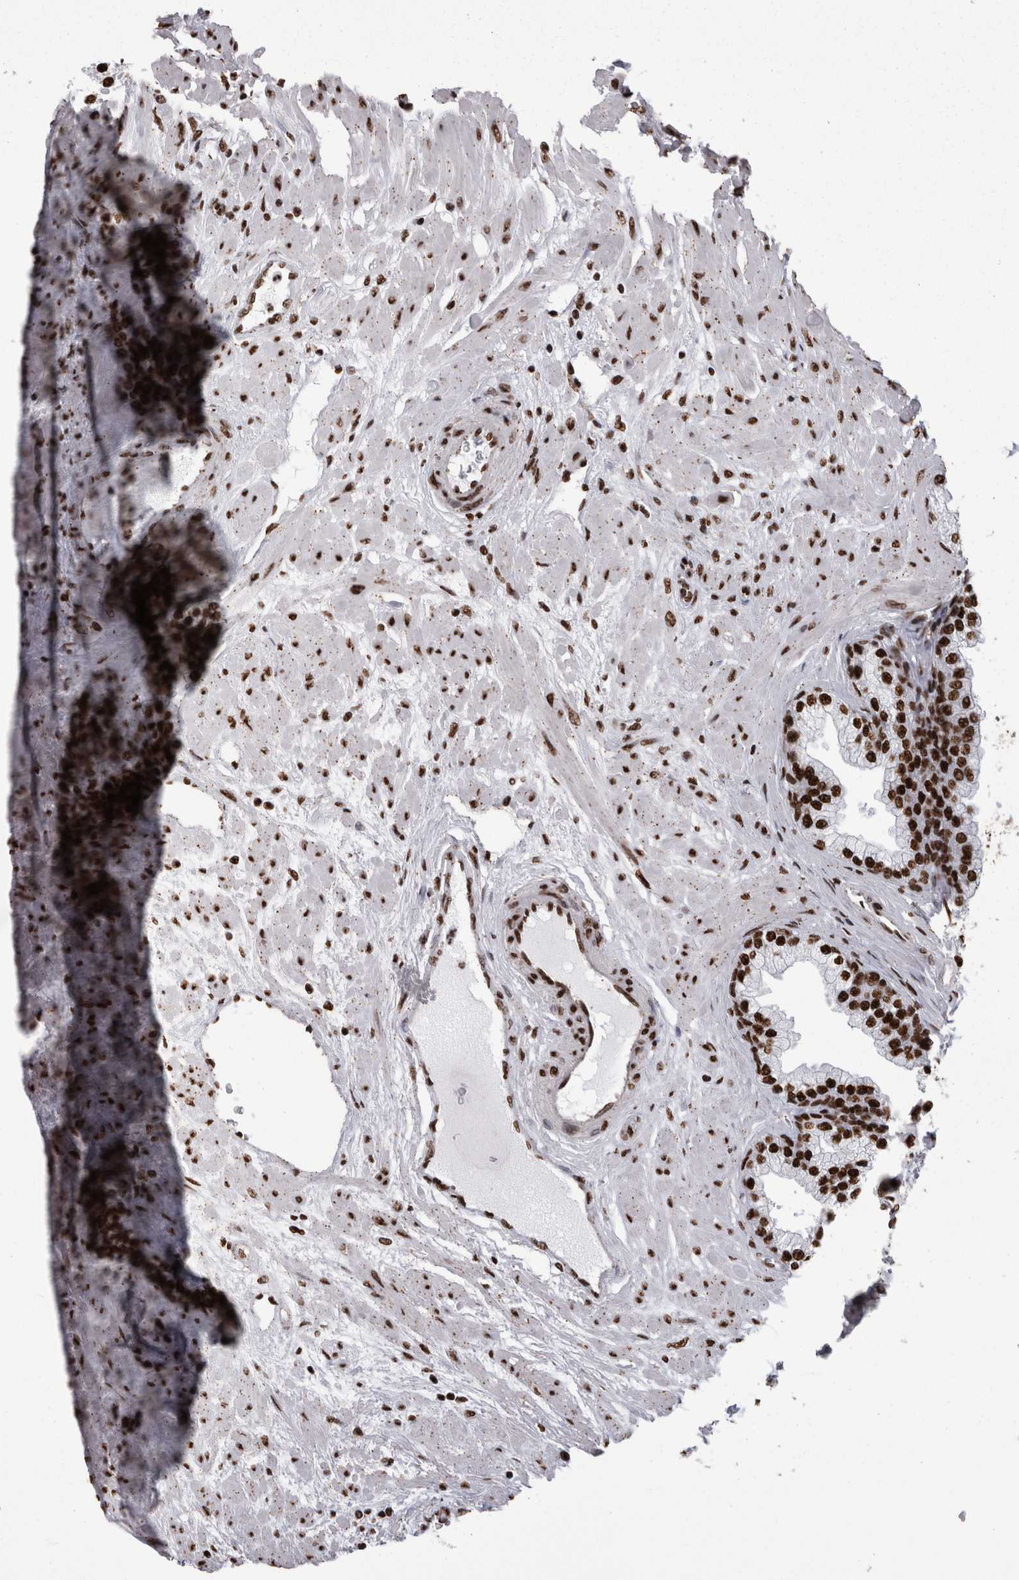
{"staining": {"intensity": "strong", "quantity": ">75%", "location": "nuclear"}, "tissue": "prostate", "cell_type": "Glandular cells", "image_type": "normal", "snomed": [{"axis": "morphology", "description": "Normal tissue, NOS"}, {"axis": "morphology", "description": "Urothelial carcinoma, Low grade"}, {"axis": "topography", "description": "Urinary bladder"}, {"axis": "topography", "description": "Prostate"}], "caption": "Strong nuclear expression is seen in about >75% of glandular cells in normal prostate. The staining was performed using DAB (3,3'-diaminobenzidine), with brown indicating positive protein expression. Nuclei are stained blue with hematoxylin.", "gene": "HNRNPM", "patient": {"sex": "male", "age": 60}}